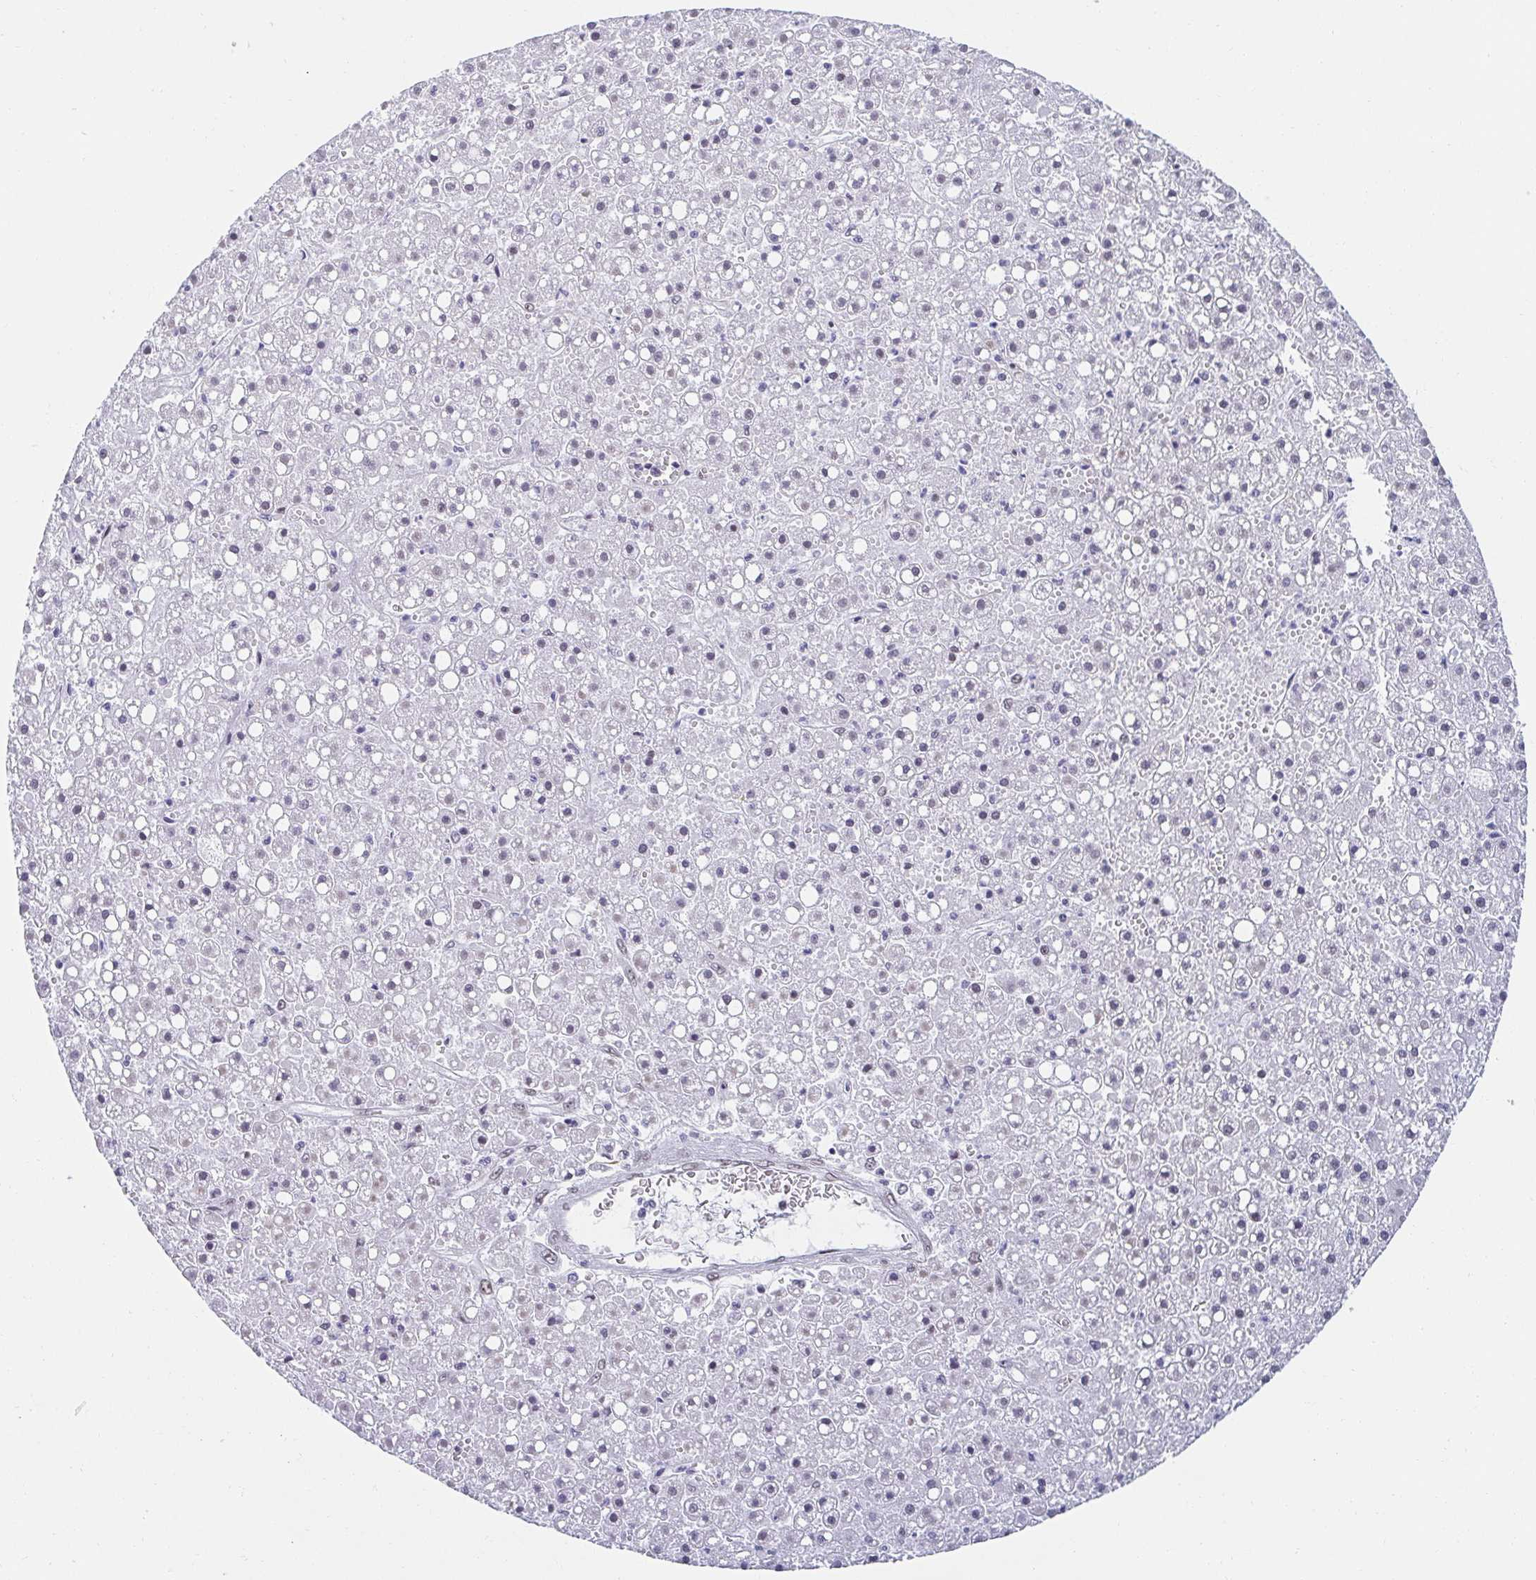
{"staining": {"intensity": "negative", "quantity": "none", "location": "none"}, "tissue": "liver cancer", "cell_type": "Tumor cells", "image_type": "cancer", "snomed": [{"axis": "morphology", "description": "Carcinoma, Hepatocellular, NOS"}, {"axis": "topography", "description": "Liver"}], "caption": "DAB immunohistochemical staining of human liver cancer shows no significant staining in tumor cells.", "gene": "SLC7A10", "patient": {"sex": "male", "age": 67}}